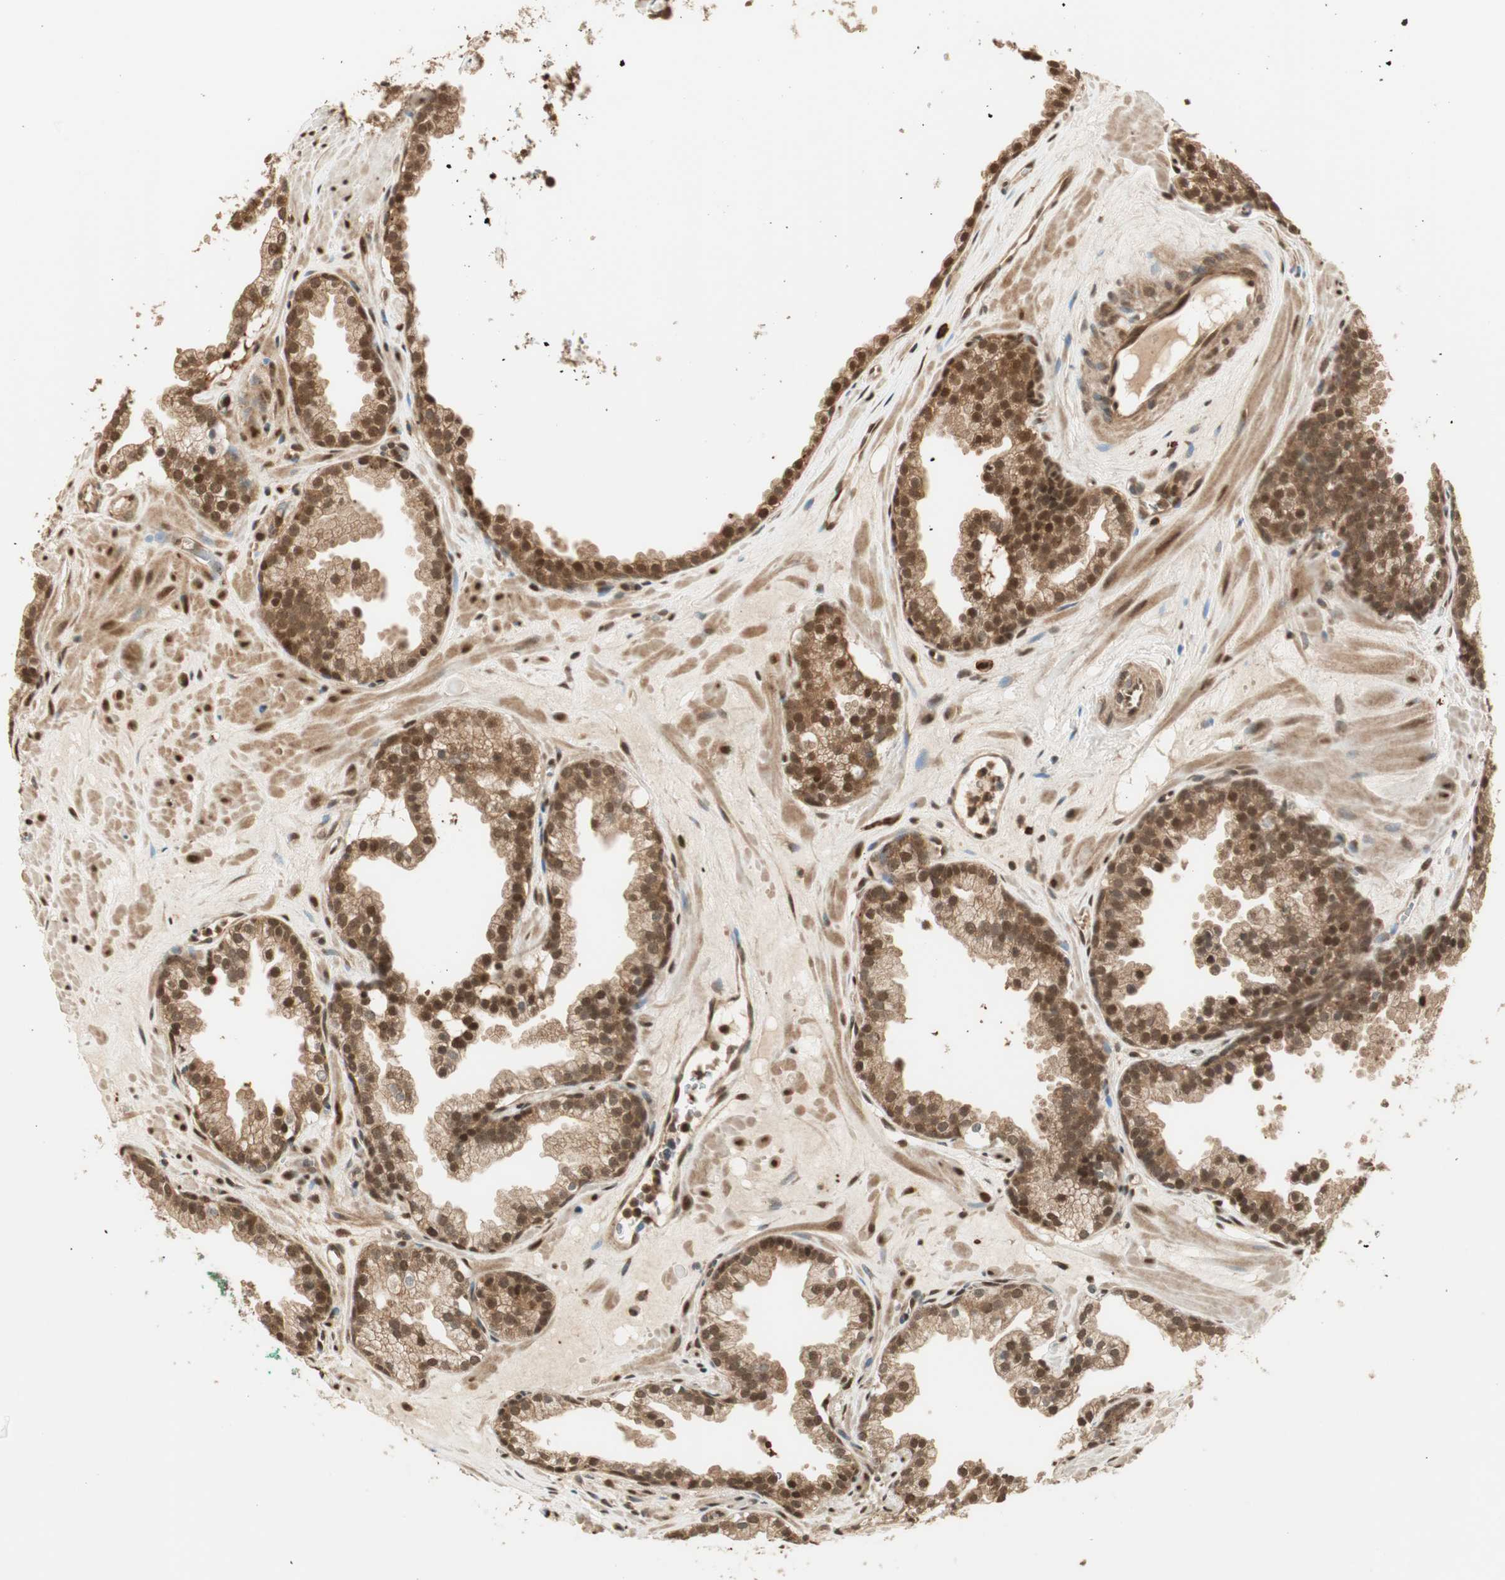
{"staining": {"intensity": "strong", "quantity": ">75%", "location": "cytoplasmic/membranous,nuclear"}, "tissue": "prostate cancer", "cell_type": "Tumor cells", "image_type": "cancer", "snomed": [{"axis": "morphology", "description": "Adenocarcinoma, Low grade"}, {"axis": "topography", "description": "Prostate"}], "caption": "The micrograph demonstrates staining of prostate cancer, revealing strong cytoplasmic/membranous and nuclear protein staining (brown color) within tumor cells.", "gene": "ZNF443", "patient": {"sex": "male", "age": 57}}